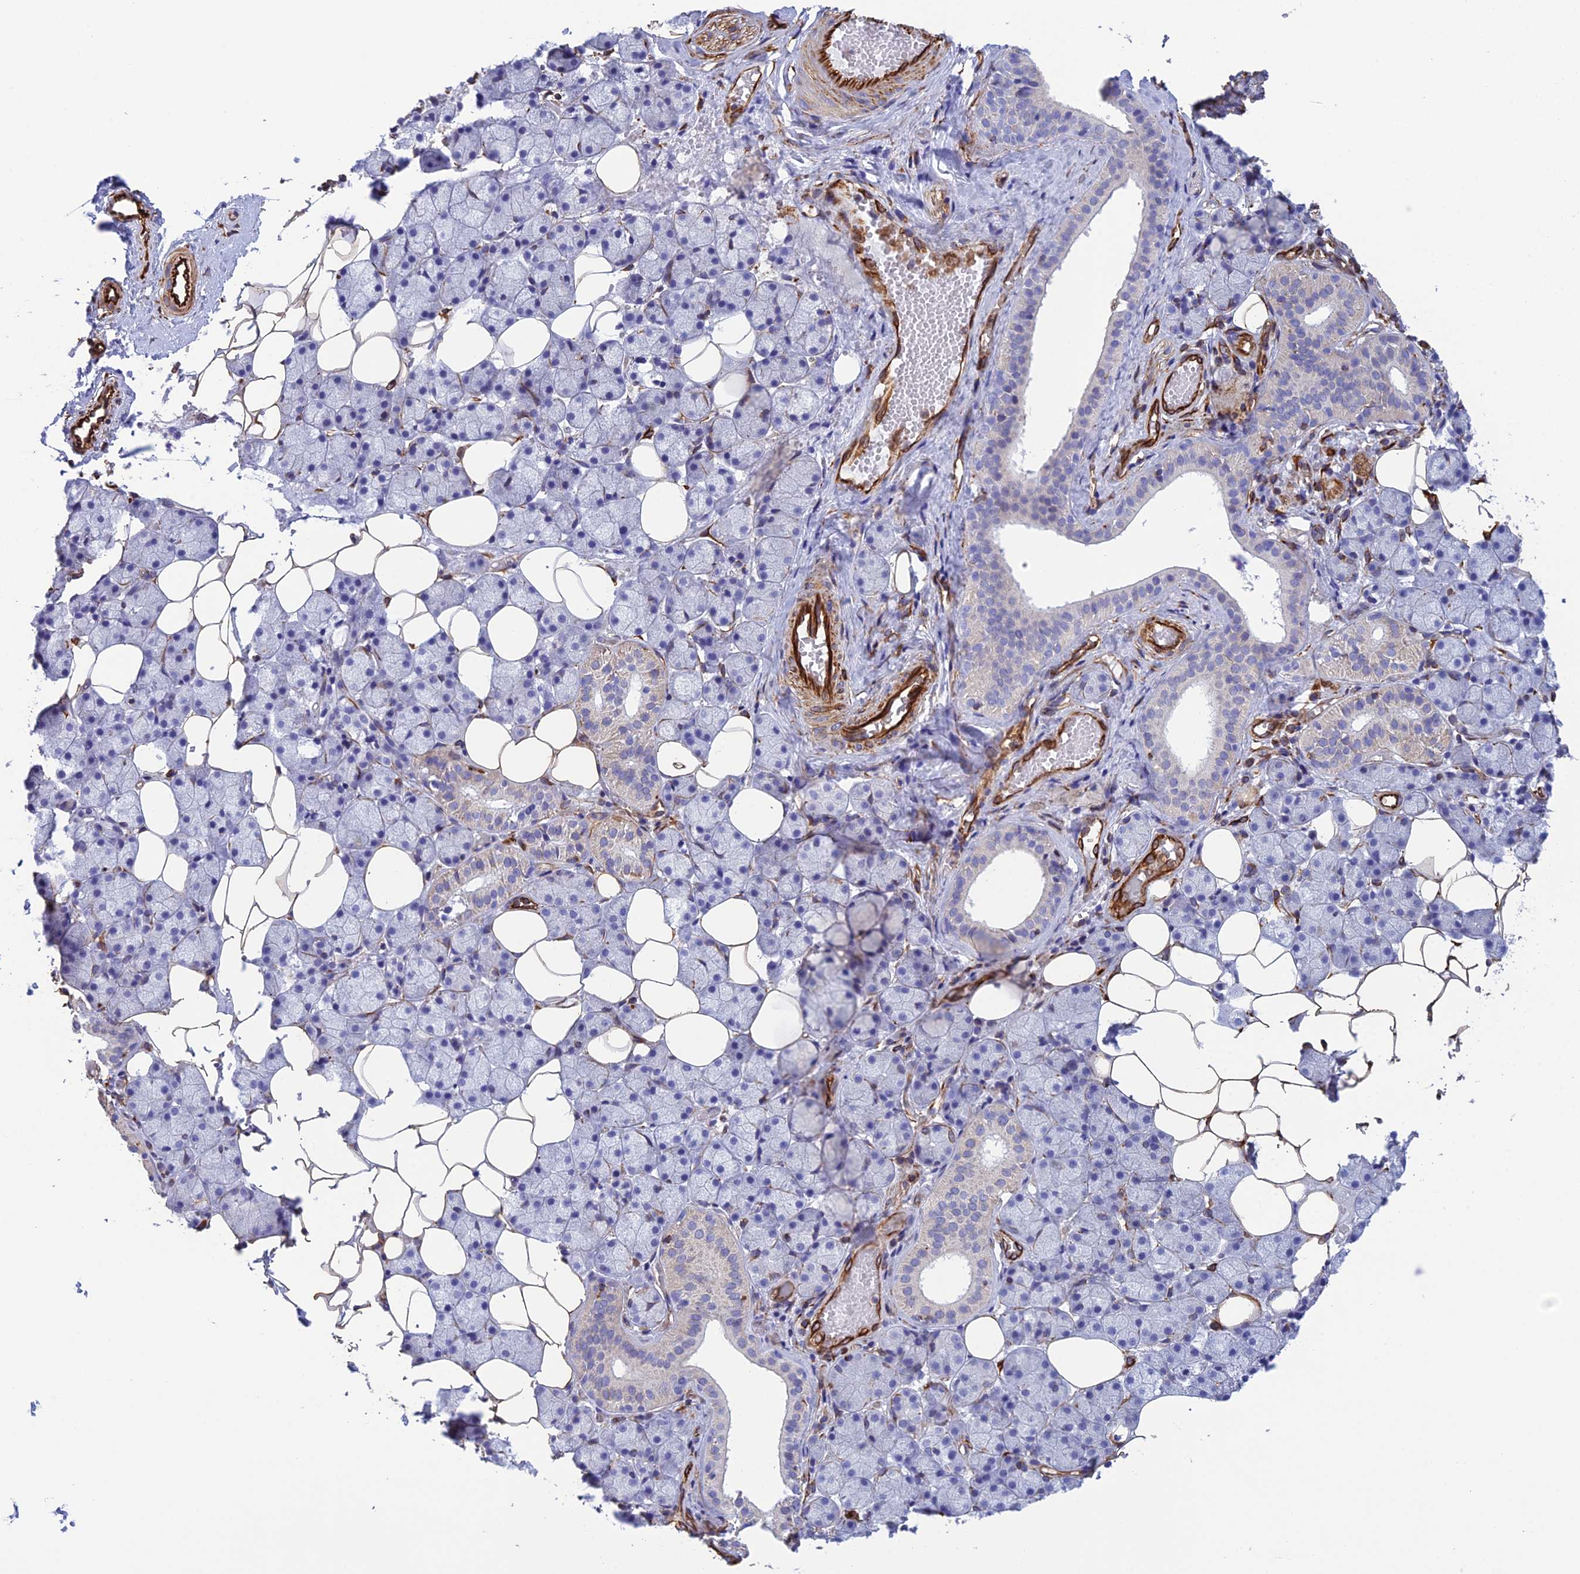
{"staining": {"intensity": "negative", "quantity": "none", "location": "none"}, "tissue": "salivary gland", "cell_type": "Glandular cells", "image_type": "normal", "snomed": [{"axis": "morphology", "description": "Normal tissue, NOS"}, {"axis": "topography", "description": "Salivary gland"}], "caption": "Human salivary gland stained for a protein using IHC shows no expression in glandular cells.", "gene": "FBXL20", "patient": {"sex": "female", "age": 33}}